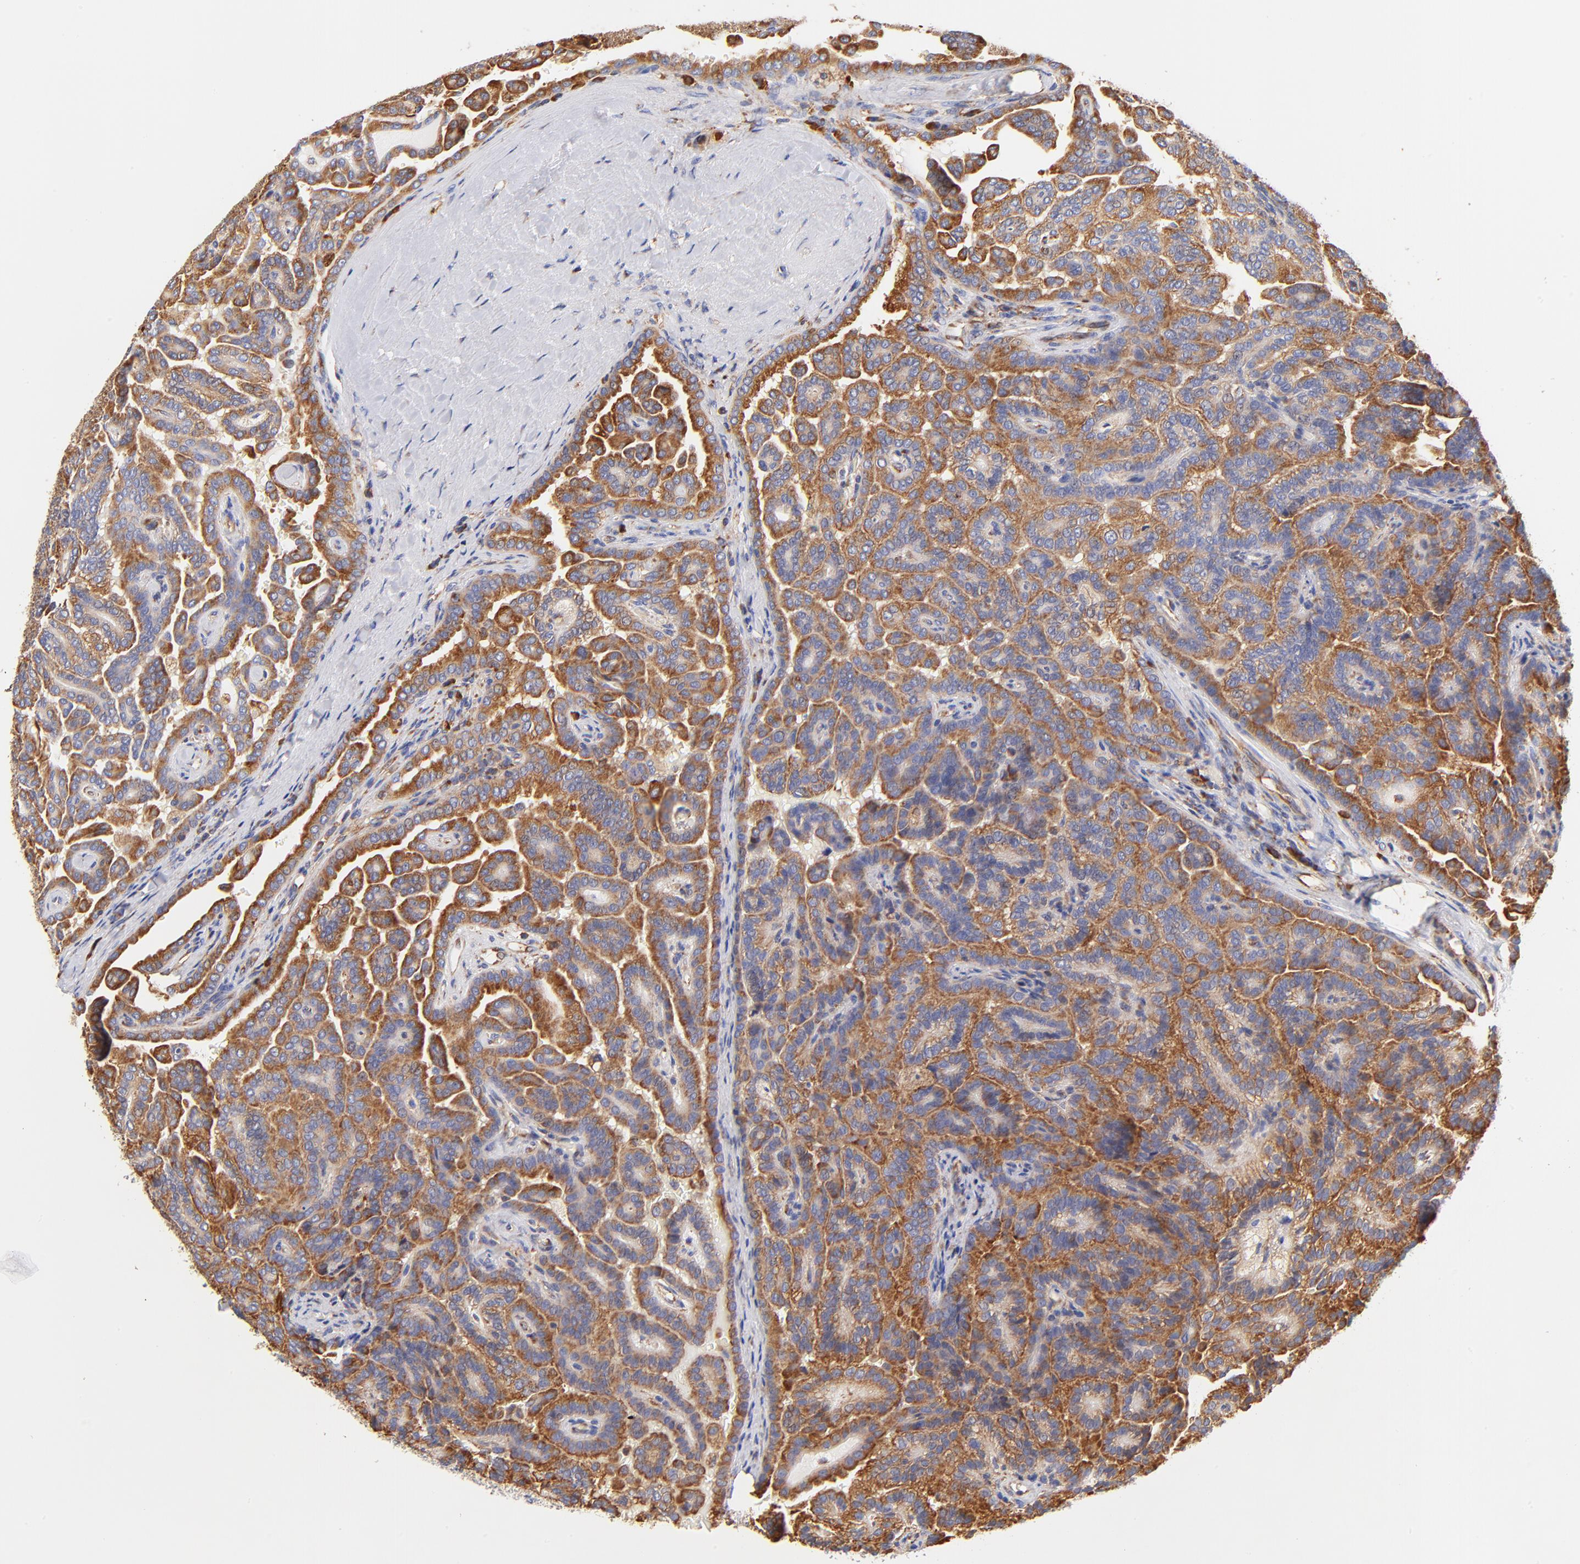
{"staining": {"intensity": "moderate", "quantity": ">75%", "location": "cytoplasmic/membranous"}, "tissue": "renal cancer", "cell_type": "Tumor cells", "image_type": "cancer", "snomed": [{"axis": "morphology", "description": "Adenocarcinoma, NOS"}, {"axis": "topography", "description": "Kidney"}], "caption": "Protein analysis of renal adenocarcinoma tissue shows moderate cytoplasmic/membranous positivity in about >75% of tumor cells. Using DAB (3,3'-diaminobenzidine) (brown) and hematoxylin (blue) stains, captured at high magnification using brightfield microscopy.", "gene": "RPL27", "patient": {"sex": "male", "age": 61}}